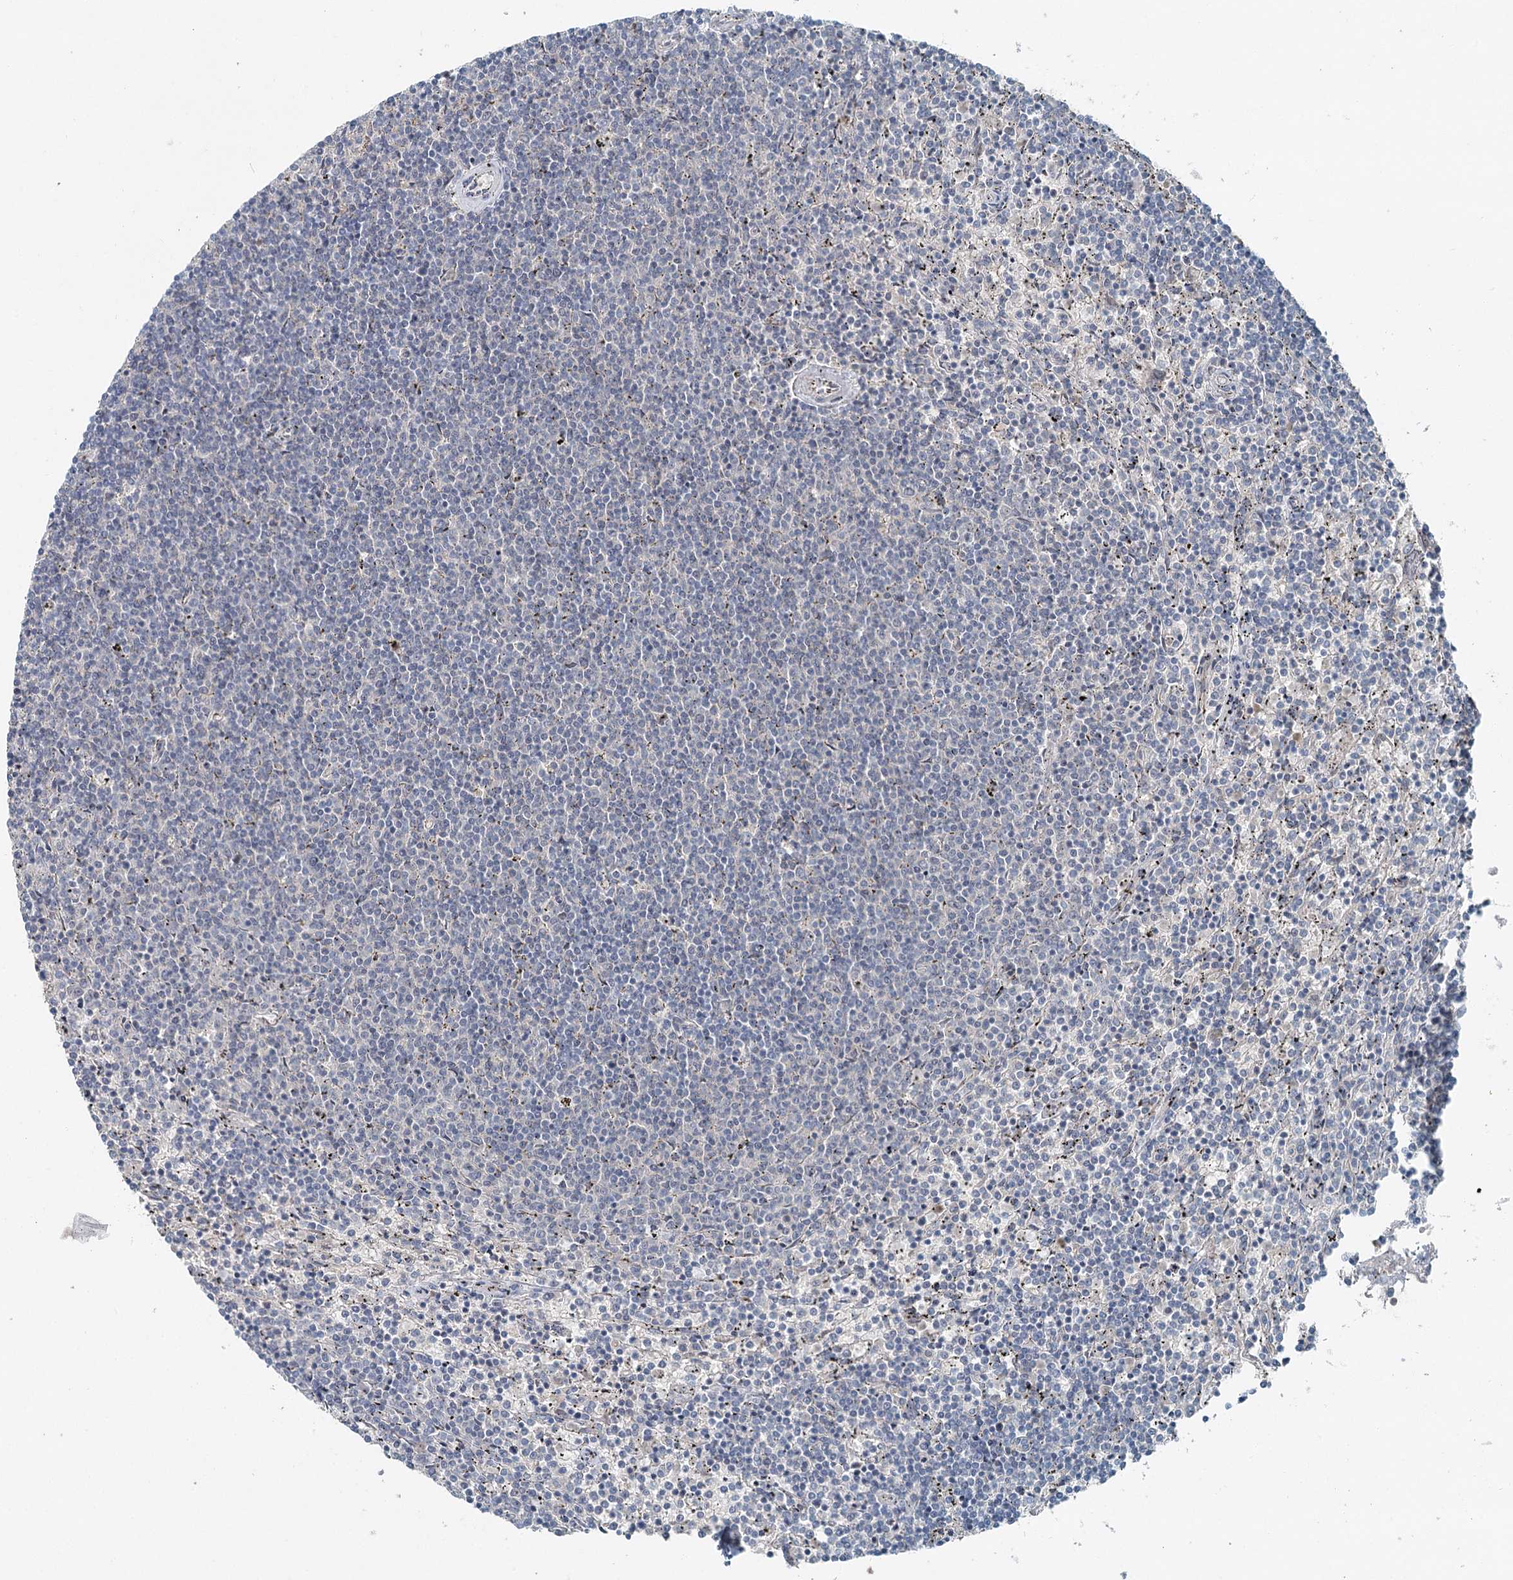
{"staining": {"intensity": "negative", "quantity": "none", "location": "none"}, "tissue": "lymphoma", "cell_type": "Tumor cells", "image_type": "cancer", "snomed": [{"axis": "morphology", "description": "Malignant lymphoma, non-Hodgkin's type, Low grade"}, {"axis": "topography", "description": "Spleen"}], "caption": "IHC photomicrograph of malignant lymphoma, non-Hodgkin's type (low-grade) stained for a protein (brown), which displays no positivity in tumor cells. The staining is performed using DAB brown chromogen with nuclei counter-stained in using hematoxylin.", "gene": "CHCHD5", "patient": {"sex": "female", "age": 50}}